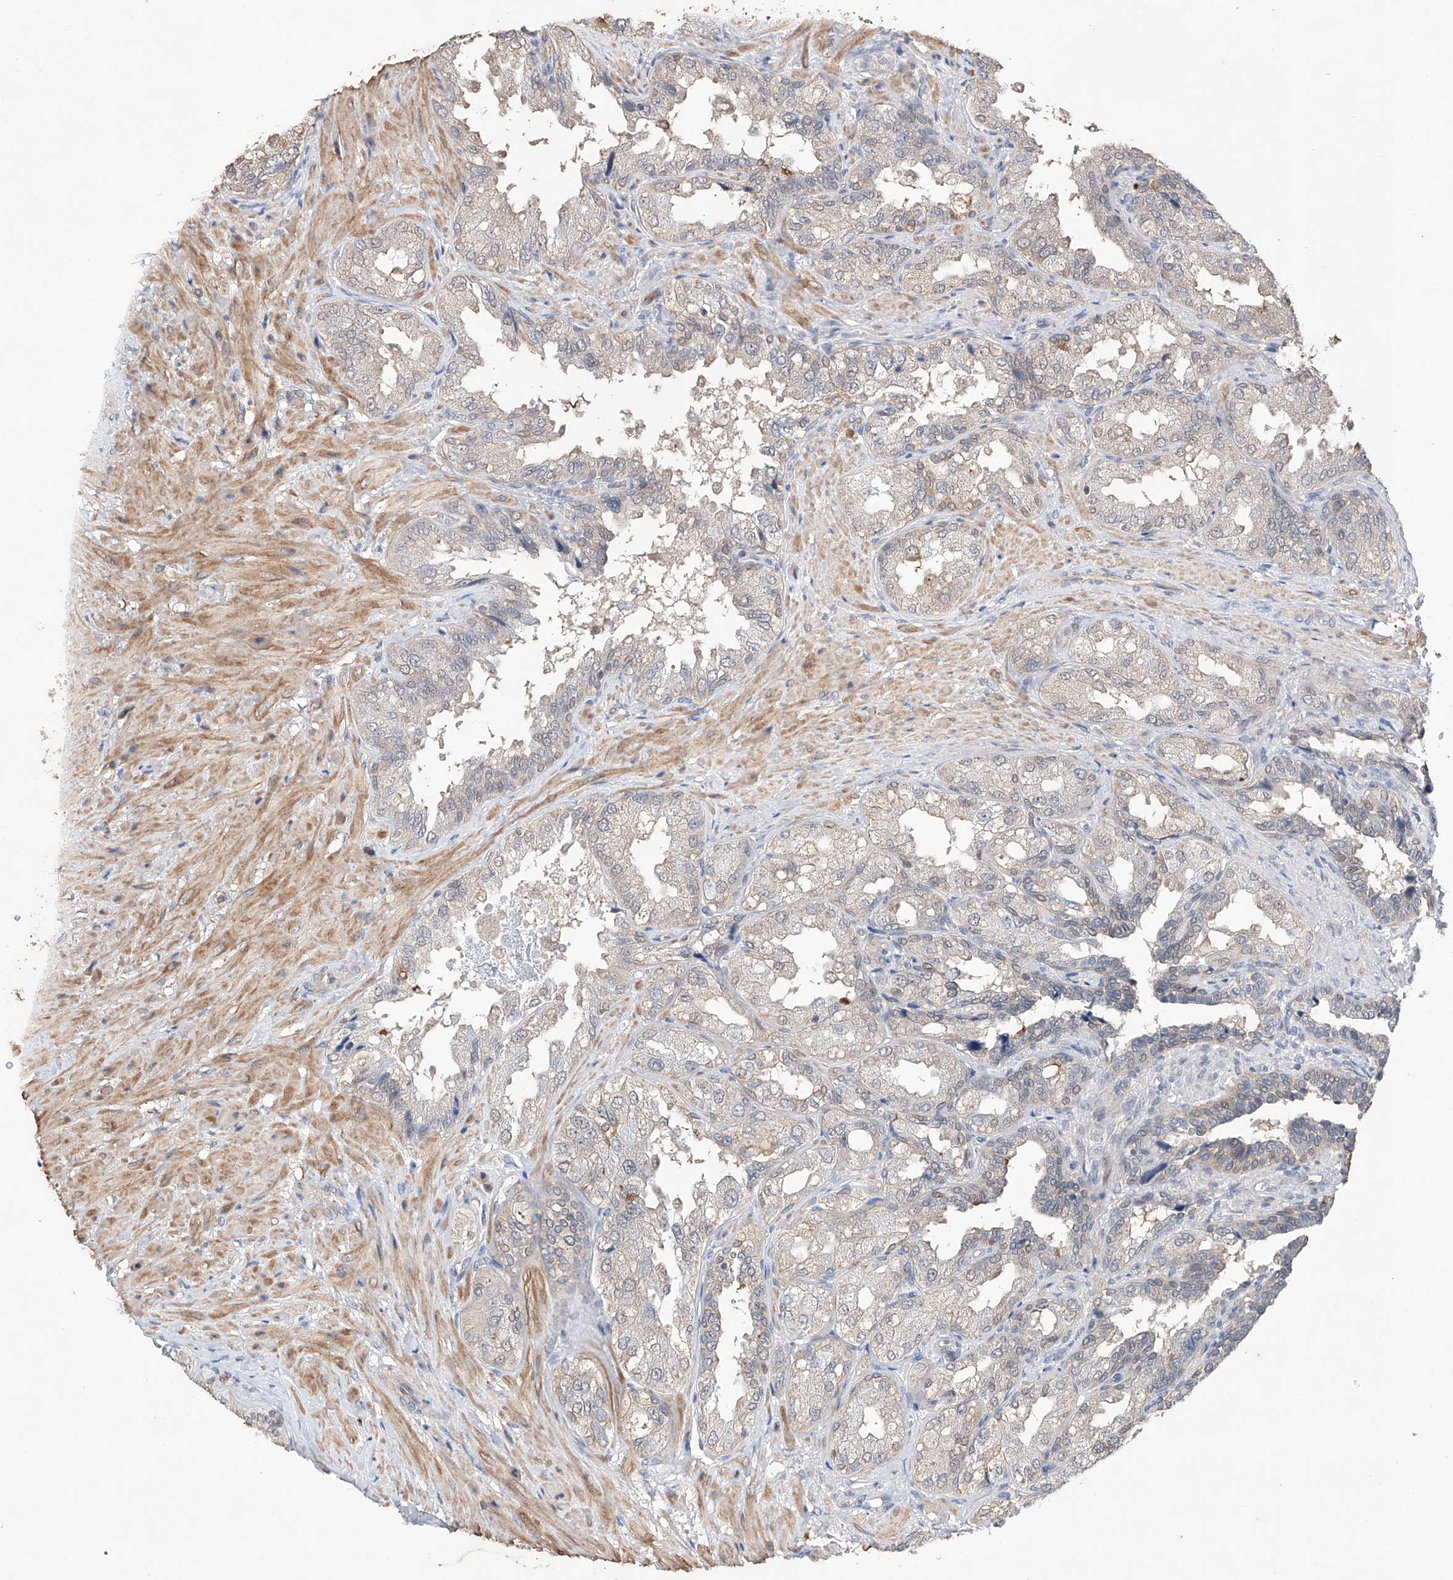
{"staining": {"intensity": "moderate", "quantity": "<25%", "location": "cytoplasmic/membranous"}, "tissue": "seminal vesicle", "cell_type": "Glandular cells", "image_type": "normal", "snomed": [{"axis": "morphology", "description": "Normal tissue, NOS"}, {"axis": "topography", "description": "Seminal veicle"}, {"axis": "topography", "description": "Peripheral nerve tissue"}], "caption": "Moderate cytoplasmic/membranous positivity for a protein is present in about <25% of glandular cells of normal seminal vesicle using immunohistochemistry (IHC).", "gene": "AFG1L", "patient": {"sex": "male", "age": 63}}